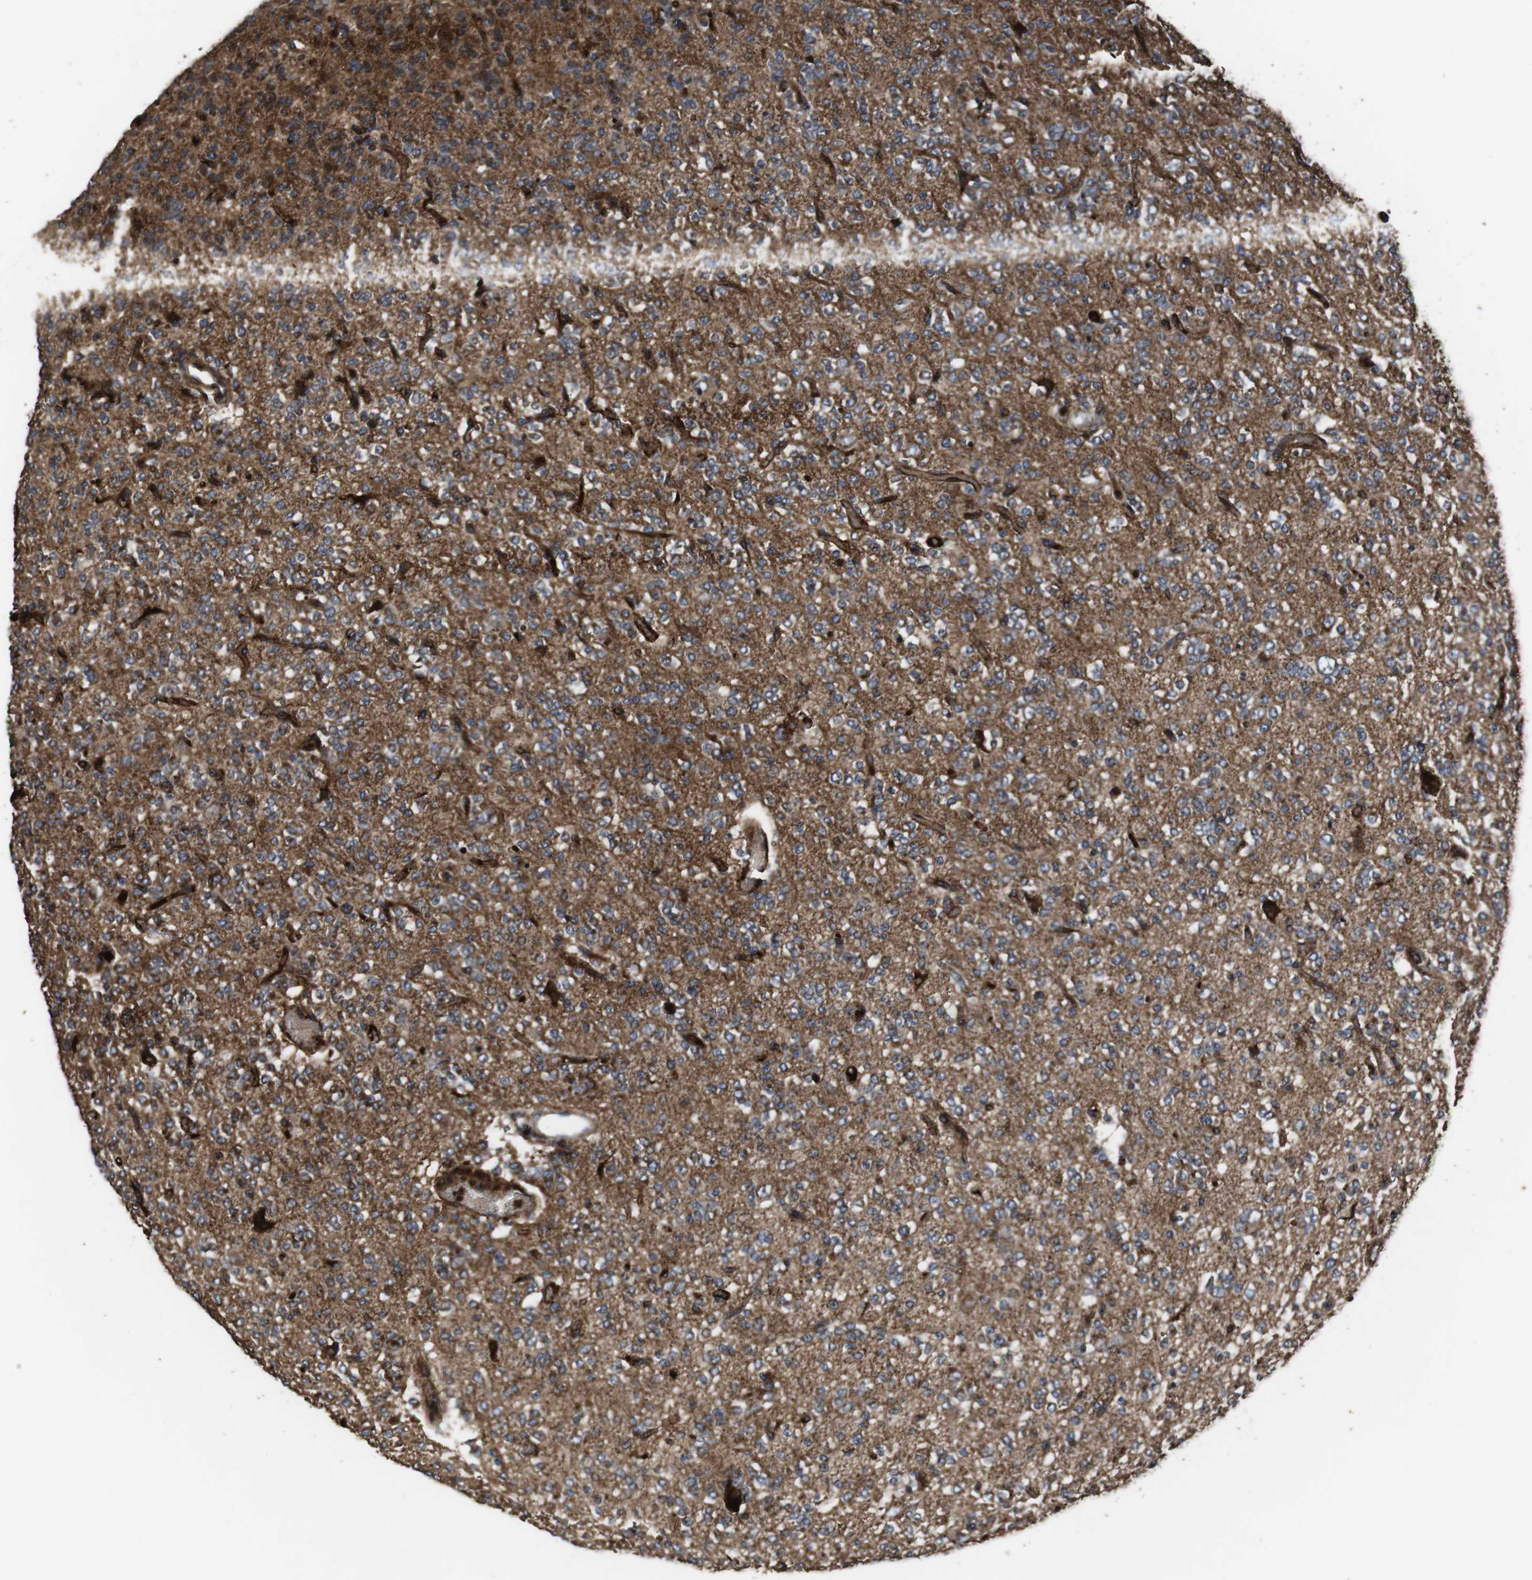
{"staining": {"intensity": "moderate", "quantity": ">75%", "location": "cytoplasmic/membranous"}, "tissue": "glioma", "cell_type": "Tumor cells", "image_type": "cancer", "snomed": [{"axis": "morphology", "description": "Glioma, malignant, Low grade"}, {"axis": "topography", "description": "Brain"}], "caption": "A medium amount of moderate cytoplasmic/membranous staining is identified in approximately >75% of tumor cells in low-grade glioma (malignant) tissue.", "gene": "SMYD3", "patient": {"sex": "male", "age": 38}}